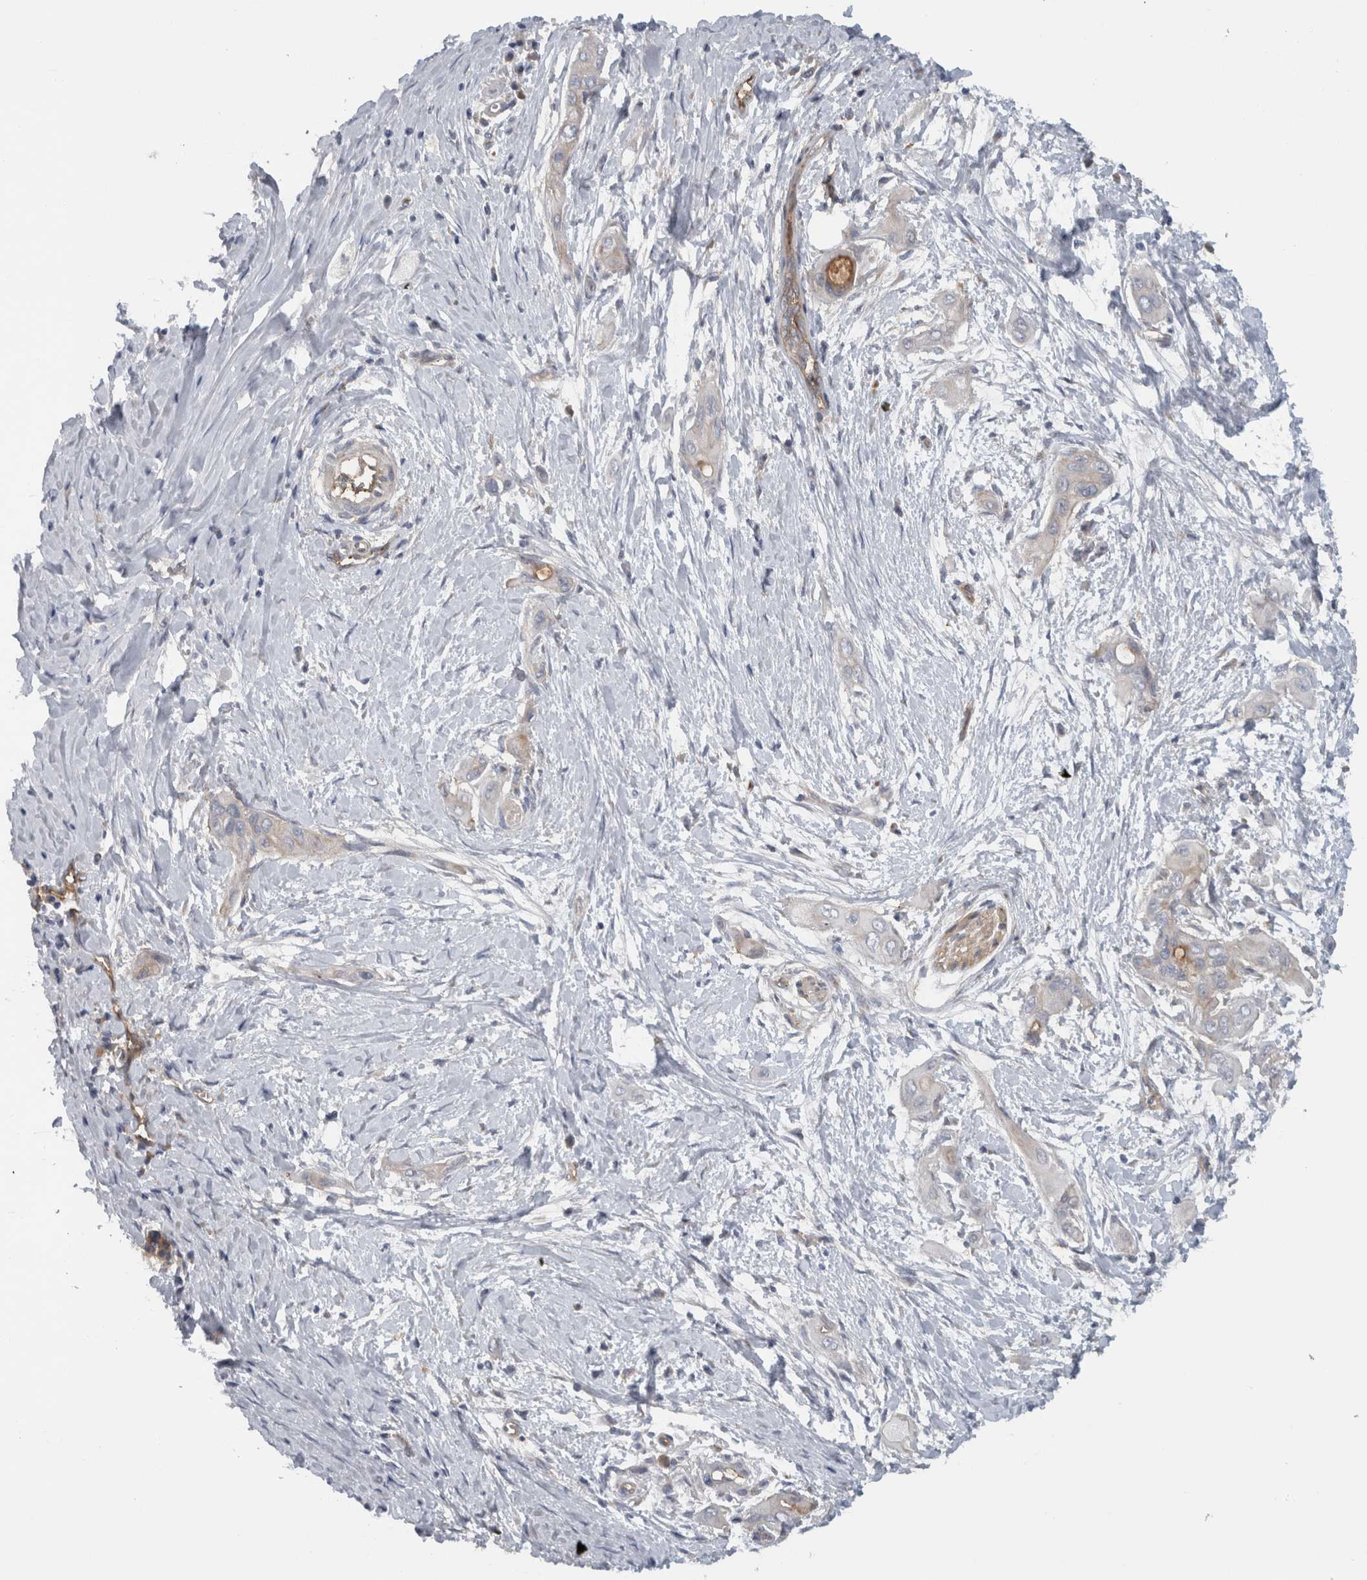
{"staining": {"intensity": "negative", "quantity": "none", "location": "none"}, "tissue": "pancreatic cancer", "cell_type": "Tumor cells", "image_type": "cancer", "snomed": [{"axis": "morphology", "description": "Adenocarcinoma, NOS"}, {"axis": "topography", "description": "Pancreas"}], "caption": "Immunohistochemistry (IHC) photomicrograph of neoplastic tissue: human pancreatic adenocarcinoma stained with DAB (3,3'-diaminobenzidine) reveals no significant protein staining in tumor cells.", "gene": "CD59", "patient": {"sex": "male", "age": 59}}